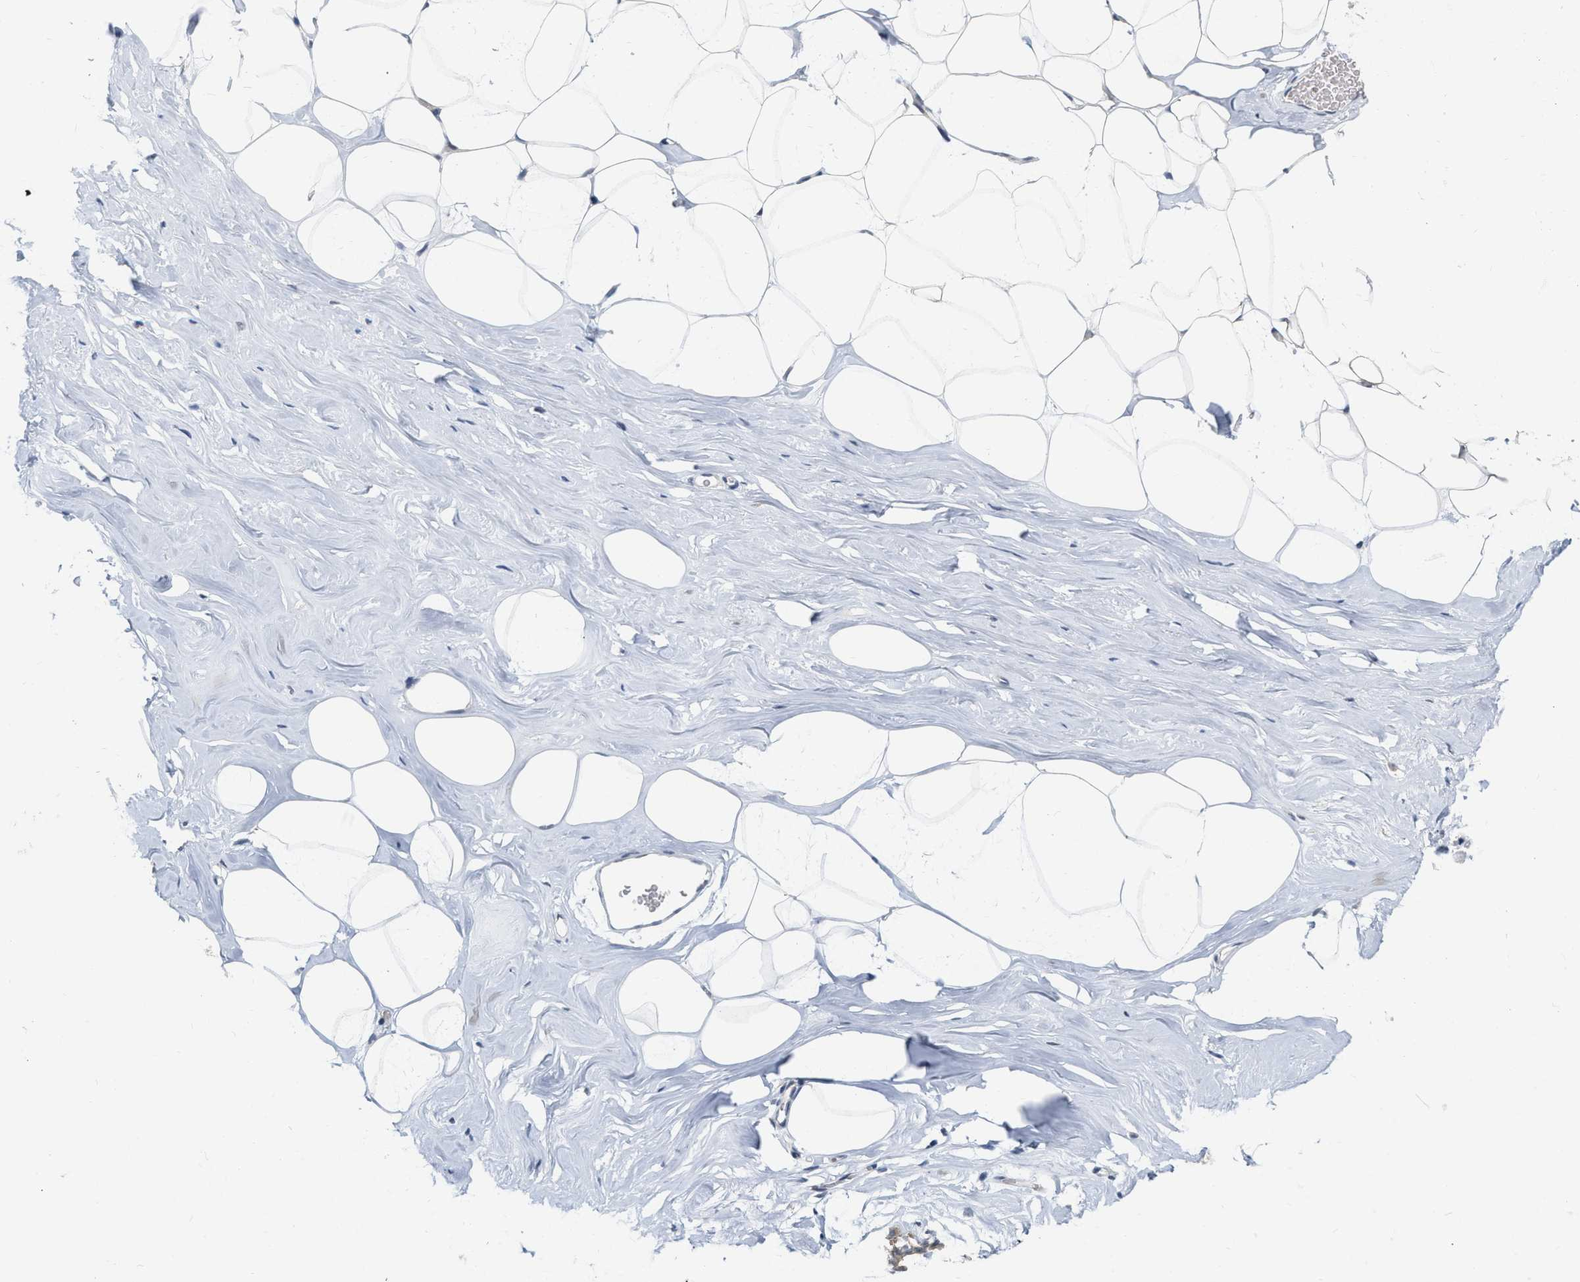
{"staining": {"intensity": "negative", "quantity": "none", "location": "none"}, "tissue": "adipose tissue", "cell_type": "Adipocytes", "image_type": "normal", "snomed": [{"axis": "morphology", "description": "Normal tissue, NOS"}, {"axis": "morphology", "description": "Fibrosis, NOS"}, {"axis": "topography", "description": "Breast"}, {"axis": "topography", "description": "Adipose tissue"}], "caption": "High magnification brightfield microscopy of normal adipose tissue stained with DAB (brown) and counterstained with hematoxylin (blue): adipocytes show no significant expression. The staining was performed using DAB to visualize the protein expression in brown, while the nuclei were stained in blue with hematoxylin (Magnification: 20x).", "gene": "RUVBL1", "patient": {"sex": "female", "age": 39}}